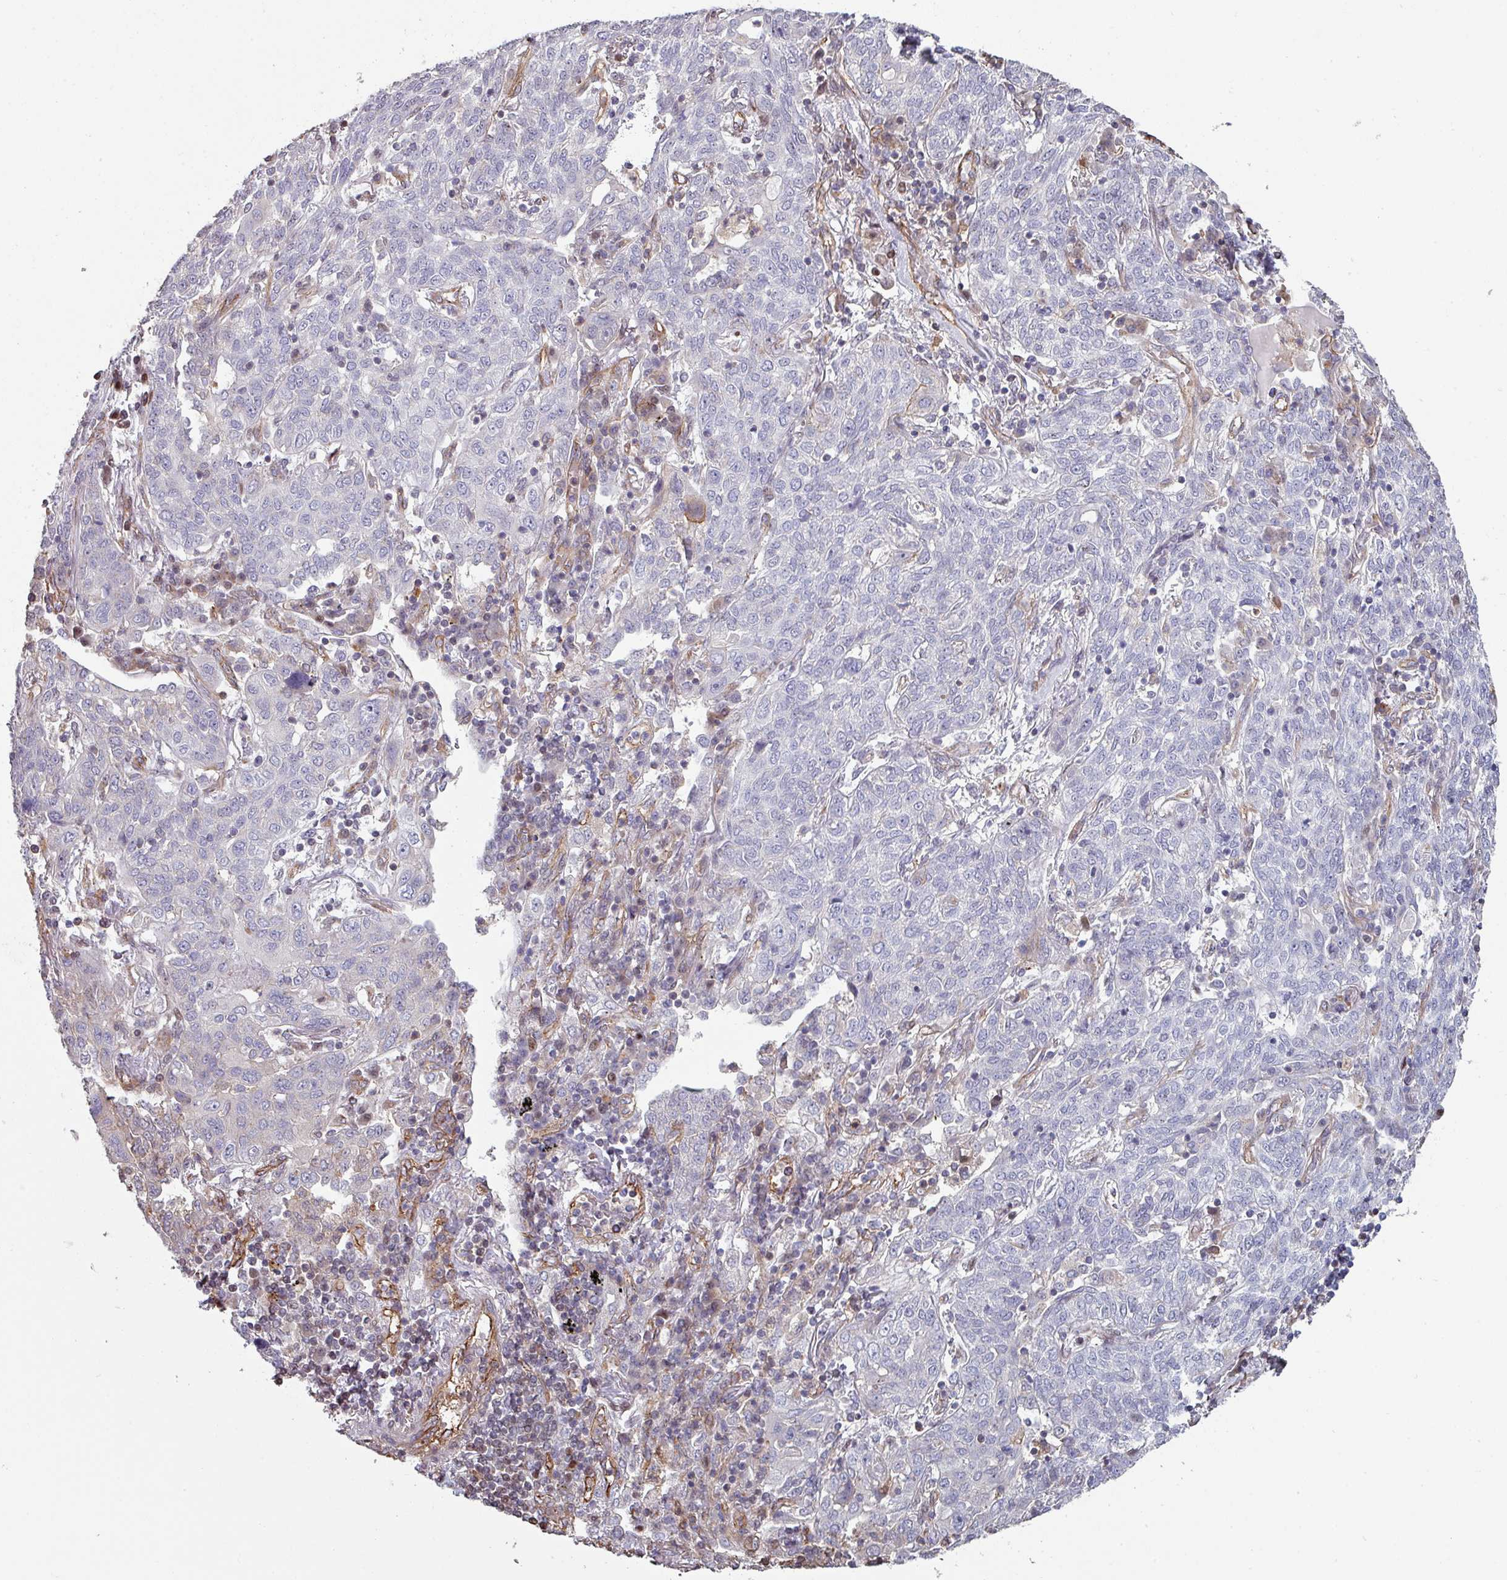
{"staining": {"intensity": "negative", "quantity": "none", "location": "none"}, "tissue": "lung cancer", "cell_type": "Tumor cells", "image_type": "cancer", "snomed": [{"axis": "morphology", "description": "Squamous cell carcinoma, NOS"}, {"axis": "topography", "description": "Lung"}], "caption": "DAB (3,3'-diaminobenzidine) immunohistochemical staining of lung cancer shows no significant expression in tumor cells.", "gene": "ANO9", "patient": {"sex": "female", "age": 70}}